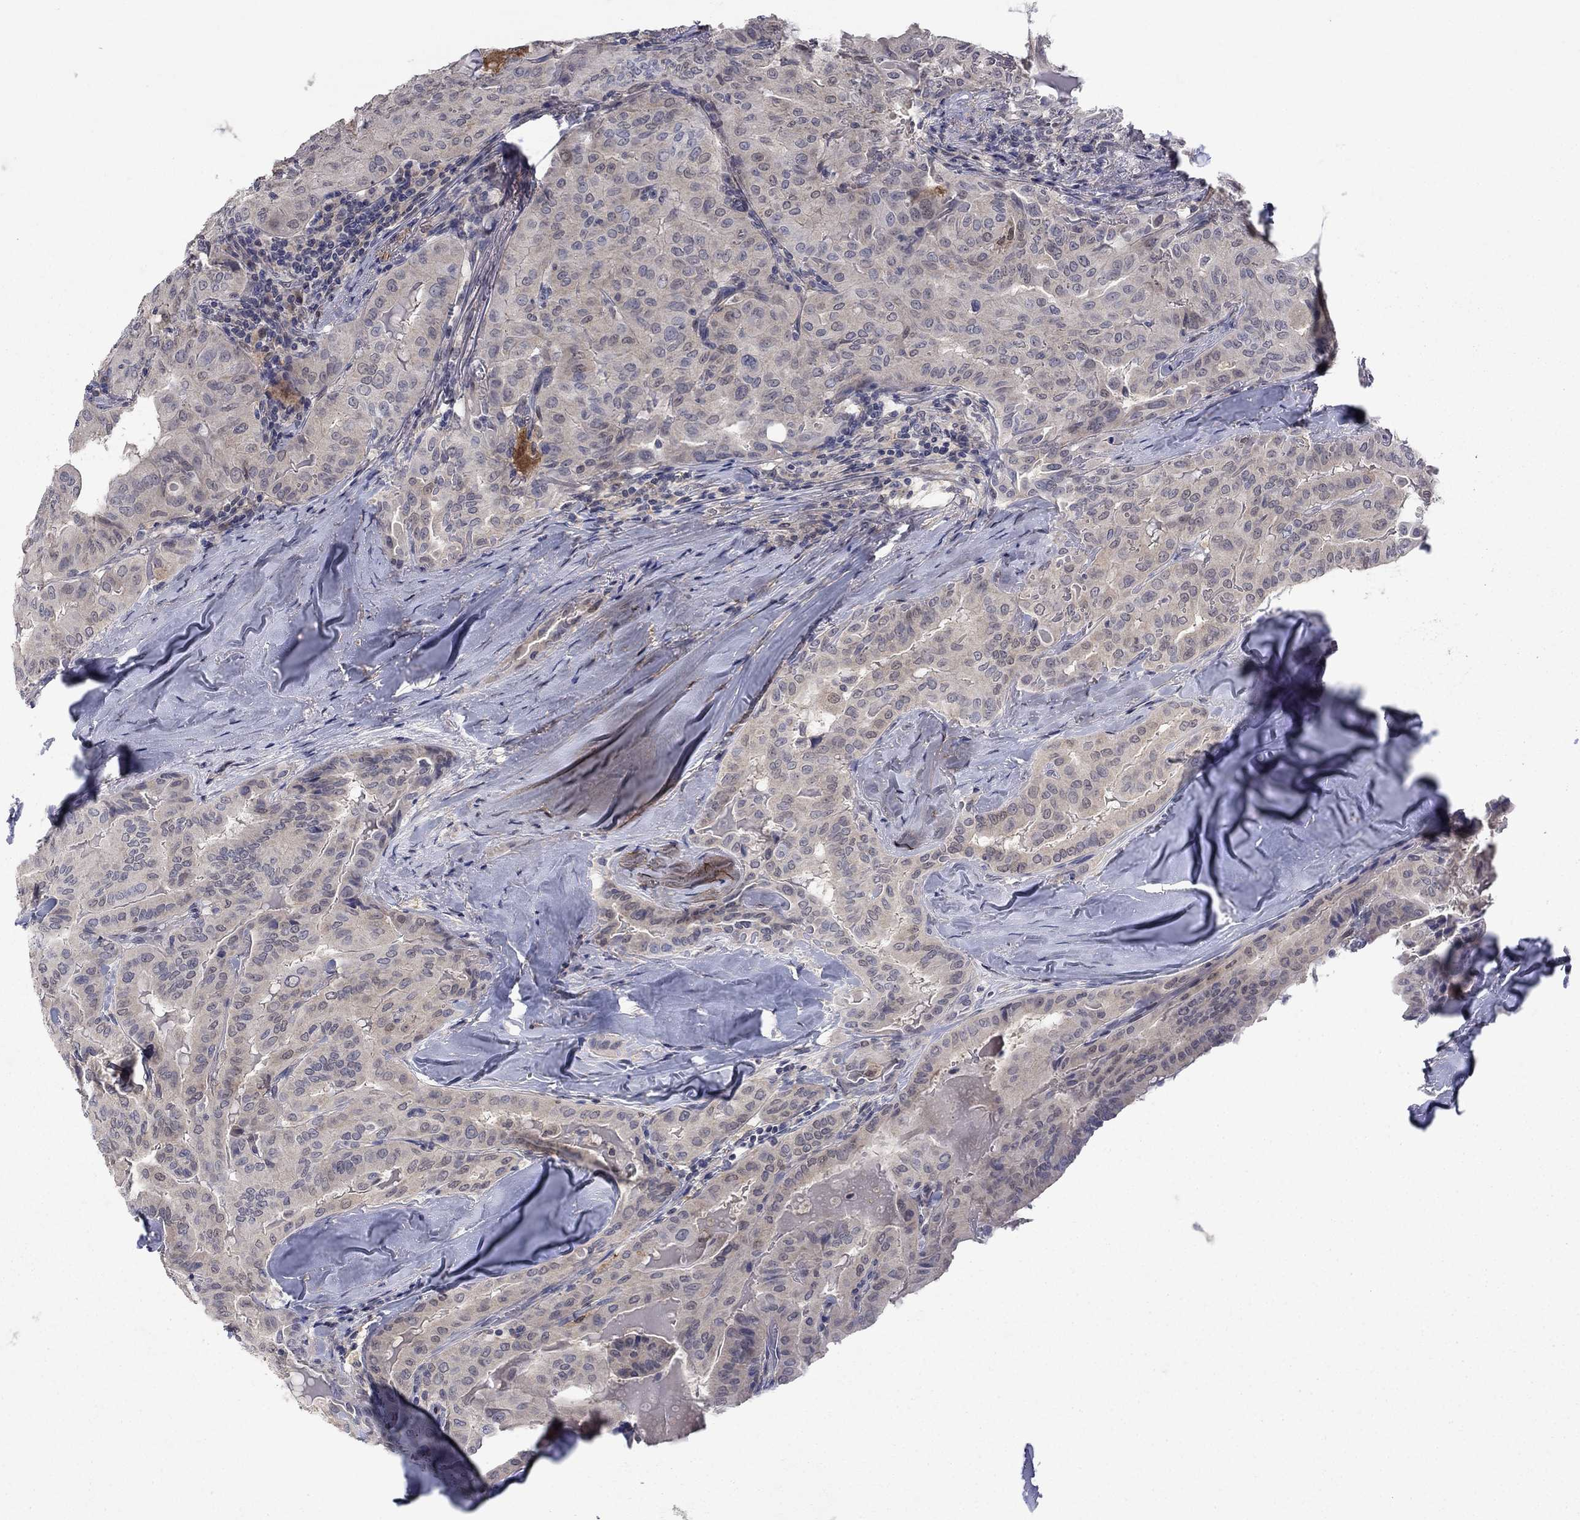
{"staining": {"intensity": "negative", "quantity": "none", "location": "none"}, "tissue": "thyroid cancer", "cell_type": "Tumor cells", "image_type": "cancer", "snomed": [{"axis": "morphology", "description": "Papillary adenocarcinoma, NOS"}, {"axis": "topography", "description": "Thyroid gland"}], "caption": "Protein analysis of thyroid papillary adenocarcinoma exhibits no significant positivity in tumor cells.", "gene": "CBR1", "patient": {"sex": "female", "age": 68}}